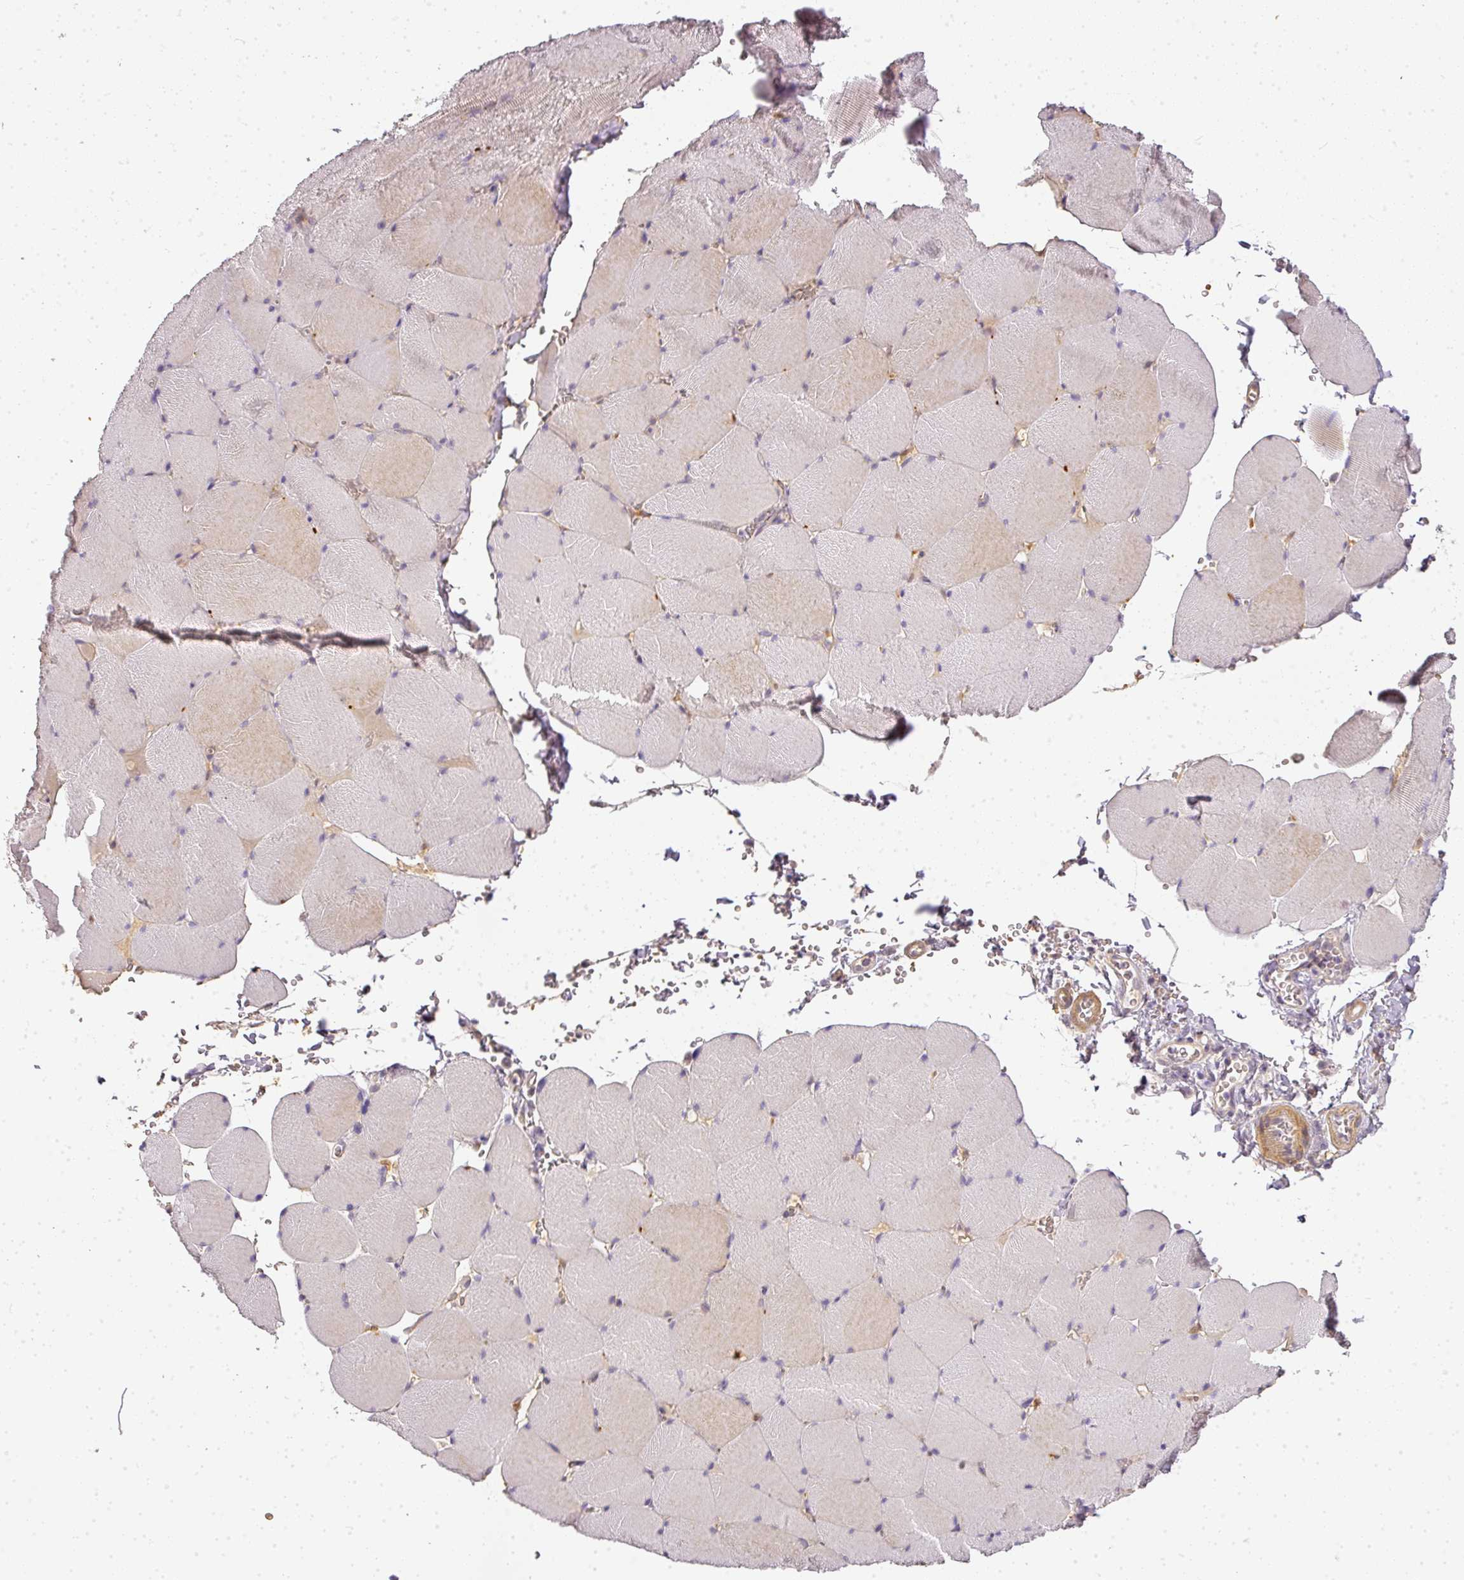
{"staining": {"intensity": "negative", "quantity": "none", "location": "none"}, "tissue": "skeletal muscle", "cell_type": "Myocytes", "image_type": "normal", "snomed": [{"axis": "morphology", "description": "Normal tissue, NOS"}, {"axis": "topography", "description": "Skeletal muscle"}, {"axis": "topography", "description": "Head-Neck"}], "caption": "A high-resolution micrograph shows IHC staining of normal skeletal muscle, which reveals no significant expression in myocytes. Nuclei are stained in blue.", "gene": "ADH5", "patient": {"sex": "male", "age": 66}}